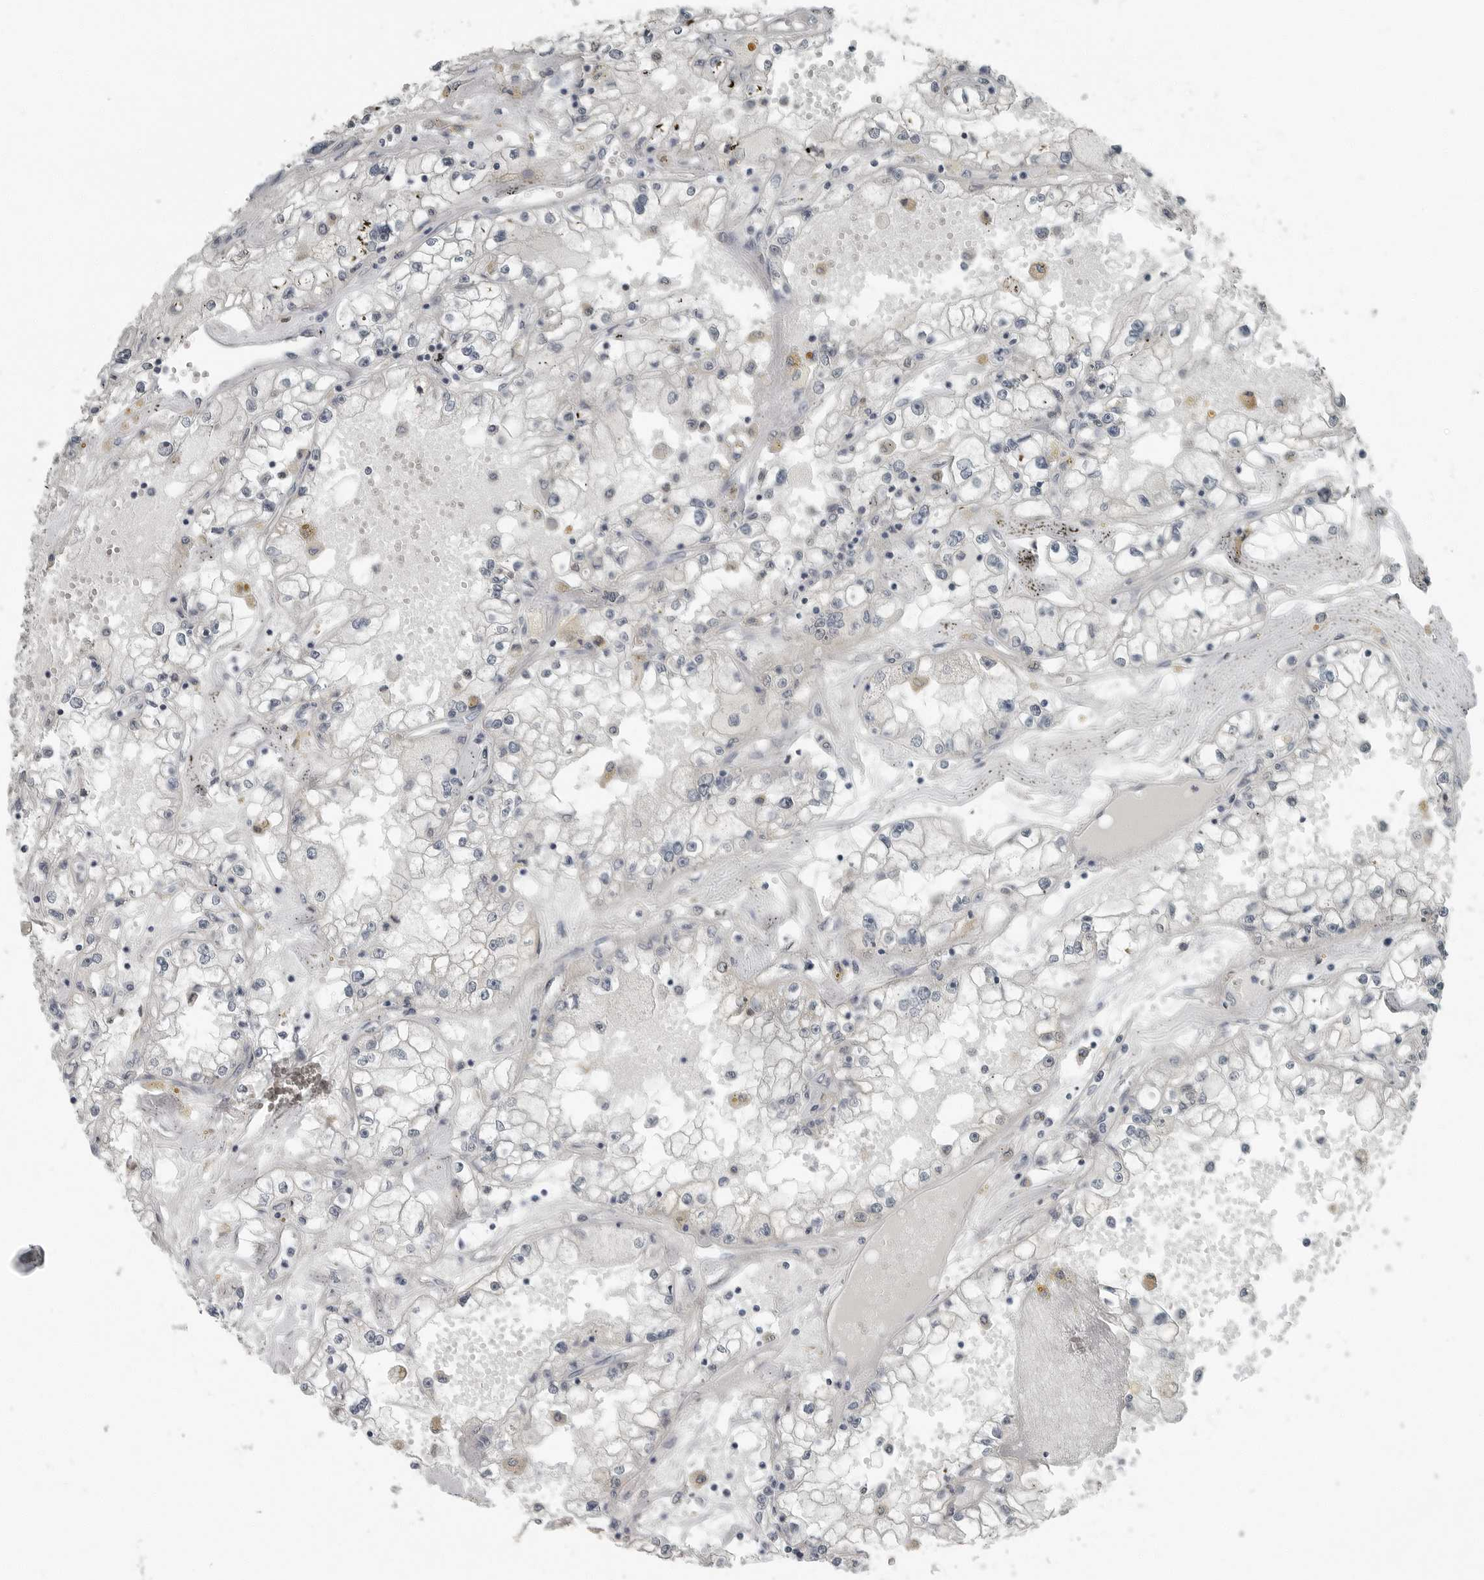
{"staining": {"intensity": "negative", "quantity": "none", "location": "none"}, "tissue": "renal cancer", "cell_type": "Tumor cells", "image_type": "cancer", "snomed": [{"axis": "morphology", "description": "Adenocarcinoma, NOS"}, {"axis": "topography", "description": "Kidney"}], "caption": "The histopathology image reveals no staining of tumor cells in renal adenocarcinoma.", "gene": "KYAT1", "patient": {"sex": "male", "age": 56}}